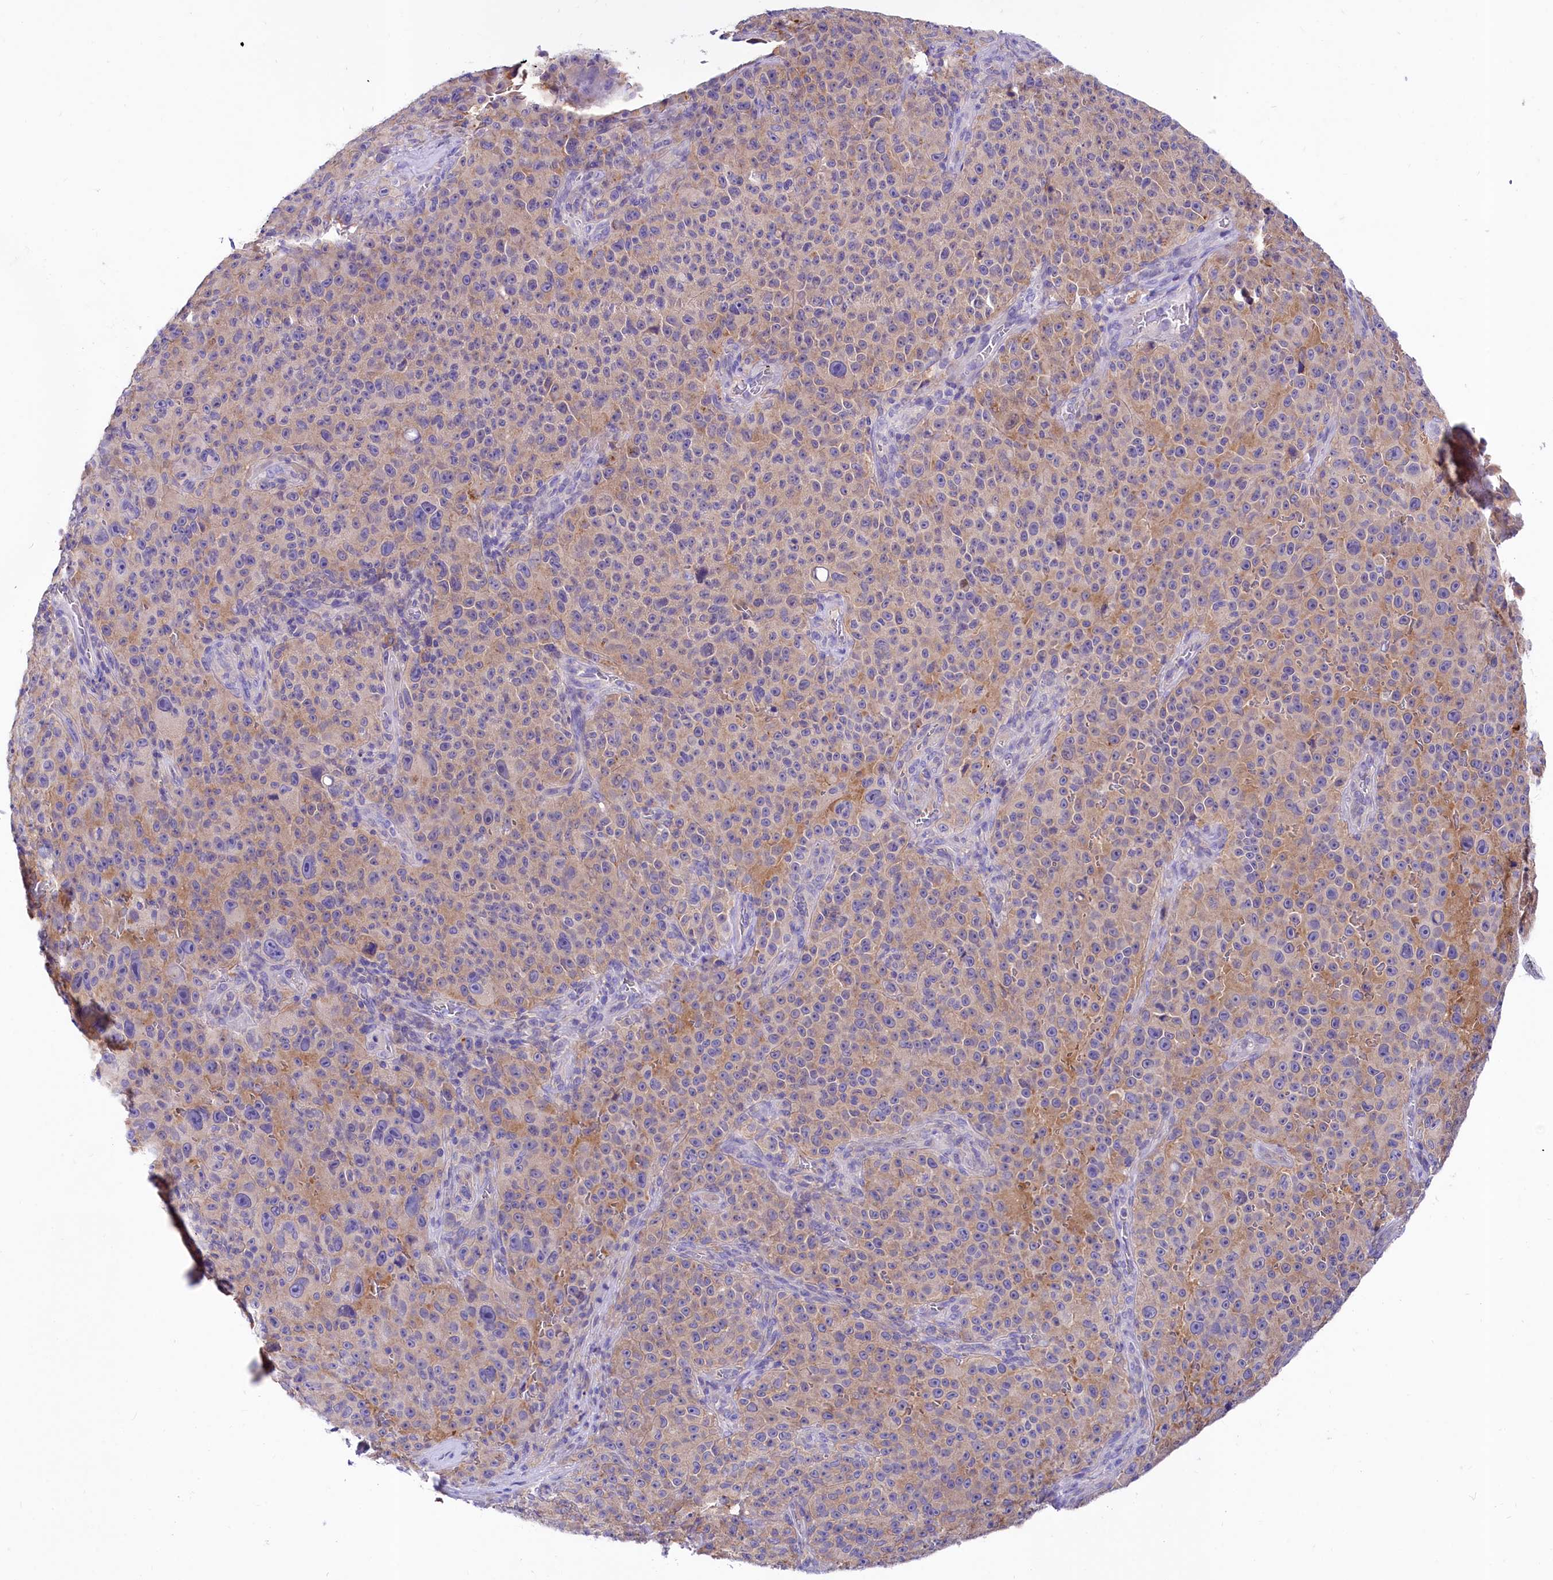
{"staining": {"intensity": "weak", "quantity": "<25%", "location": "cytoplasmic/membranous"}, "tissue": "melanoma", "cell_type": "Tumor cells", "image_type": "cancer", "snomed": [{"axis": "morphology", "description": "Malignant melanoma, NOS"}, {"axis": "topography", "description": "Skin"}], "caption": "Immunohistochemistry (IHC) of malignant melanoma shows no expression in tumor cells. The staining is performed using DAB brown chromogen with nuclei counter-stained in using hematoxylin.", "gene": "ABHD5", "patient": {"sex": "female", "age": 82}}